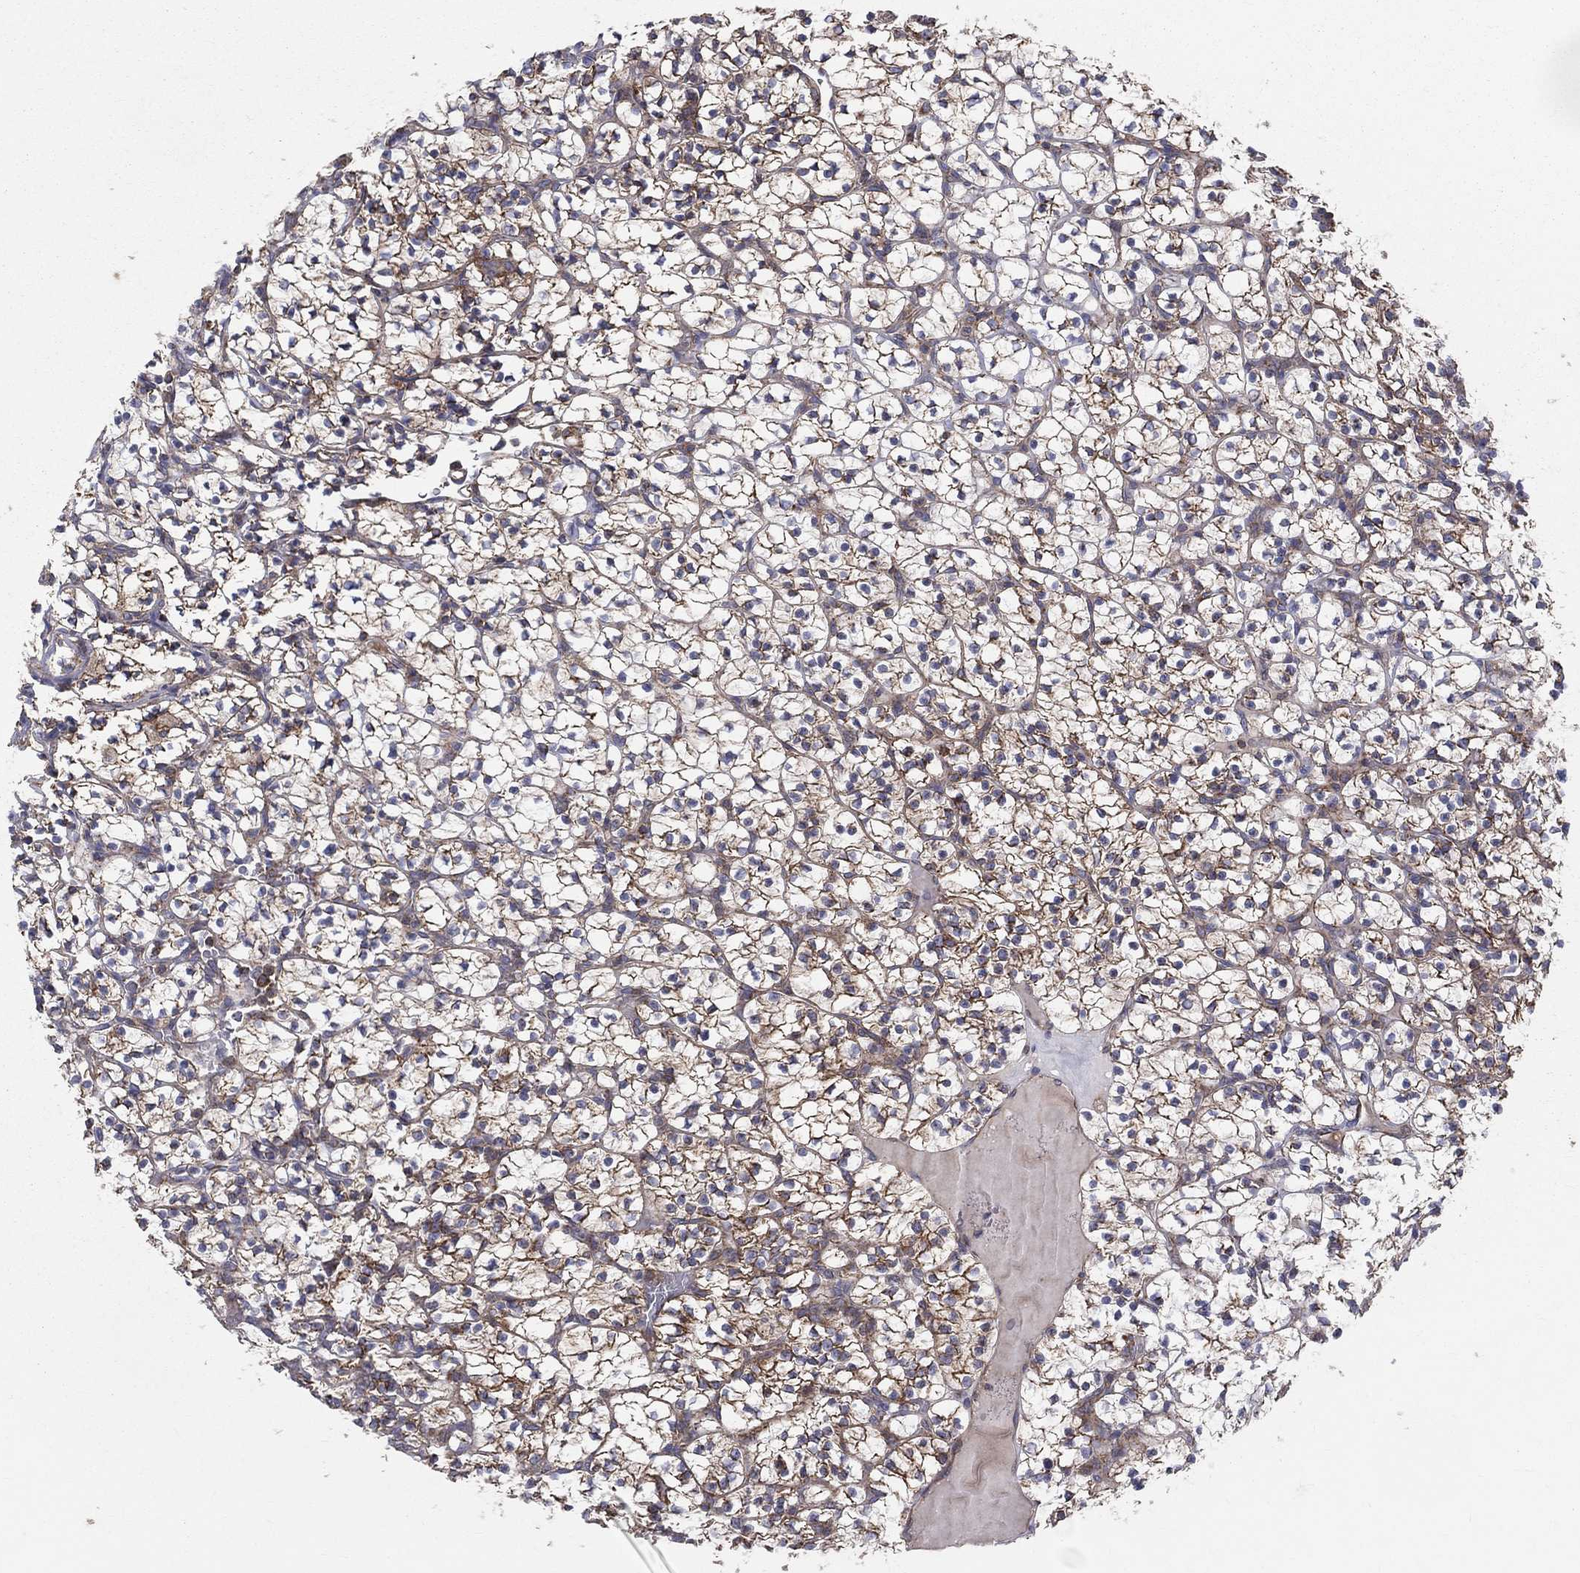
{"staining": {"intensity": "strong", "quantity": "25%-75%", "location": "cytoplasmic/membranous"}, "tissue": "renal cancer", "cell_type": "Tumor cells", "image_type": "cancer", "snomed": [{"axis": "morphology", "description": "Adenocarcinoma, NOS"}, {"axis": "topography", "description": "Kidney"}], "caption": "Immunohistochemistry (IHC) histopathology image of renal adenocarcinoma stained for a protein (brown), which shows high levels of strong cytoplasmic/membranous positivity in about 25%-75% of tumor cells.", "gene": "MIX23", "patient": {"sex": "female", "age": 89}}